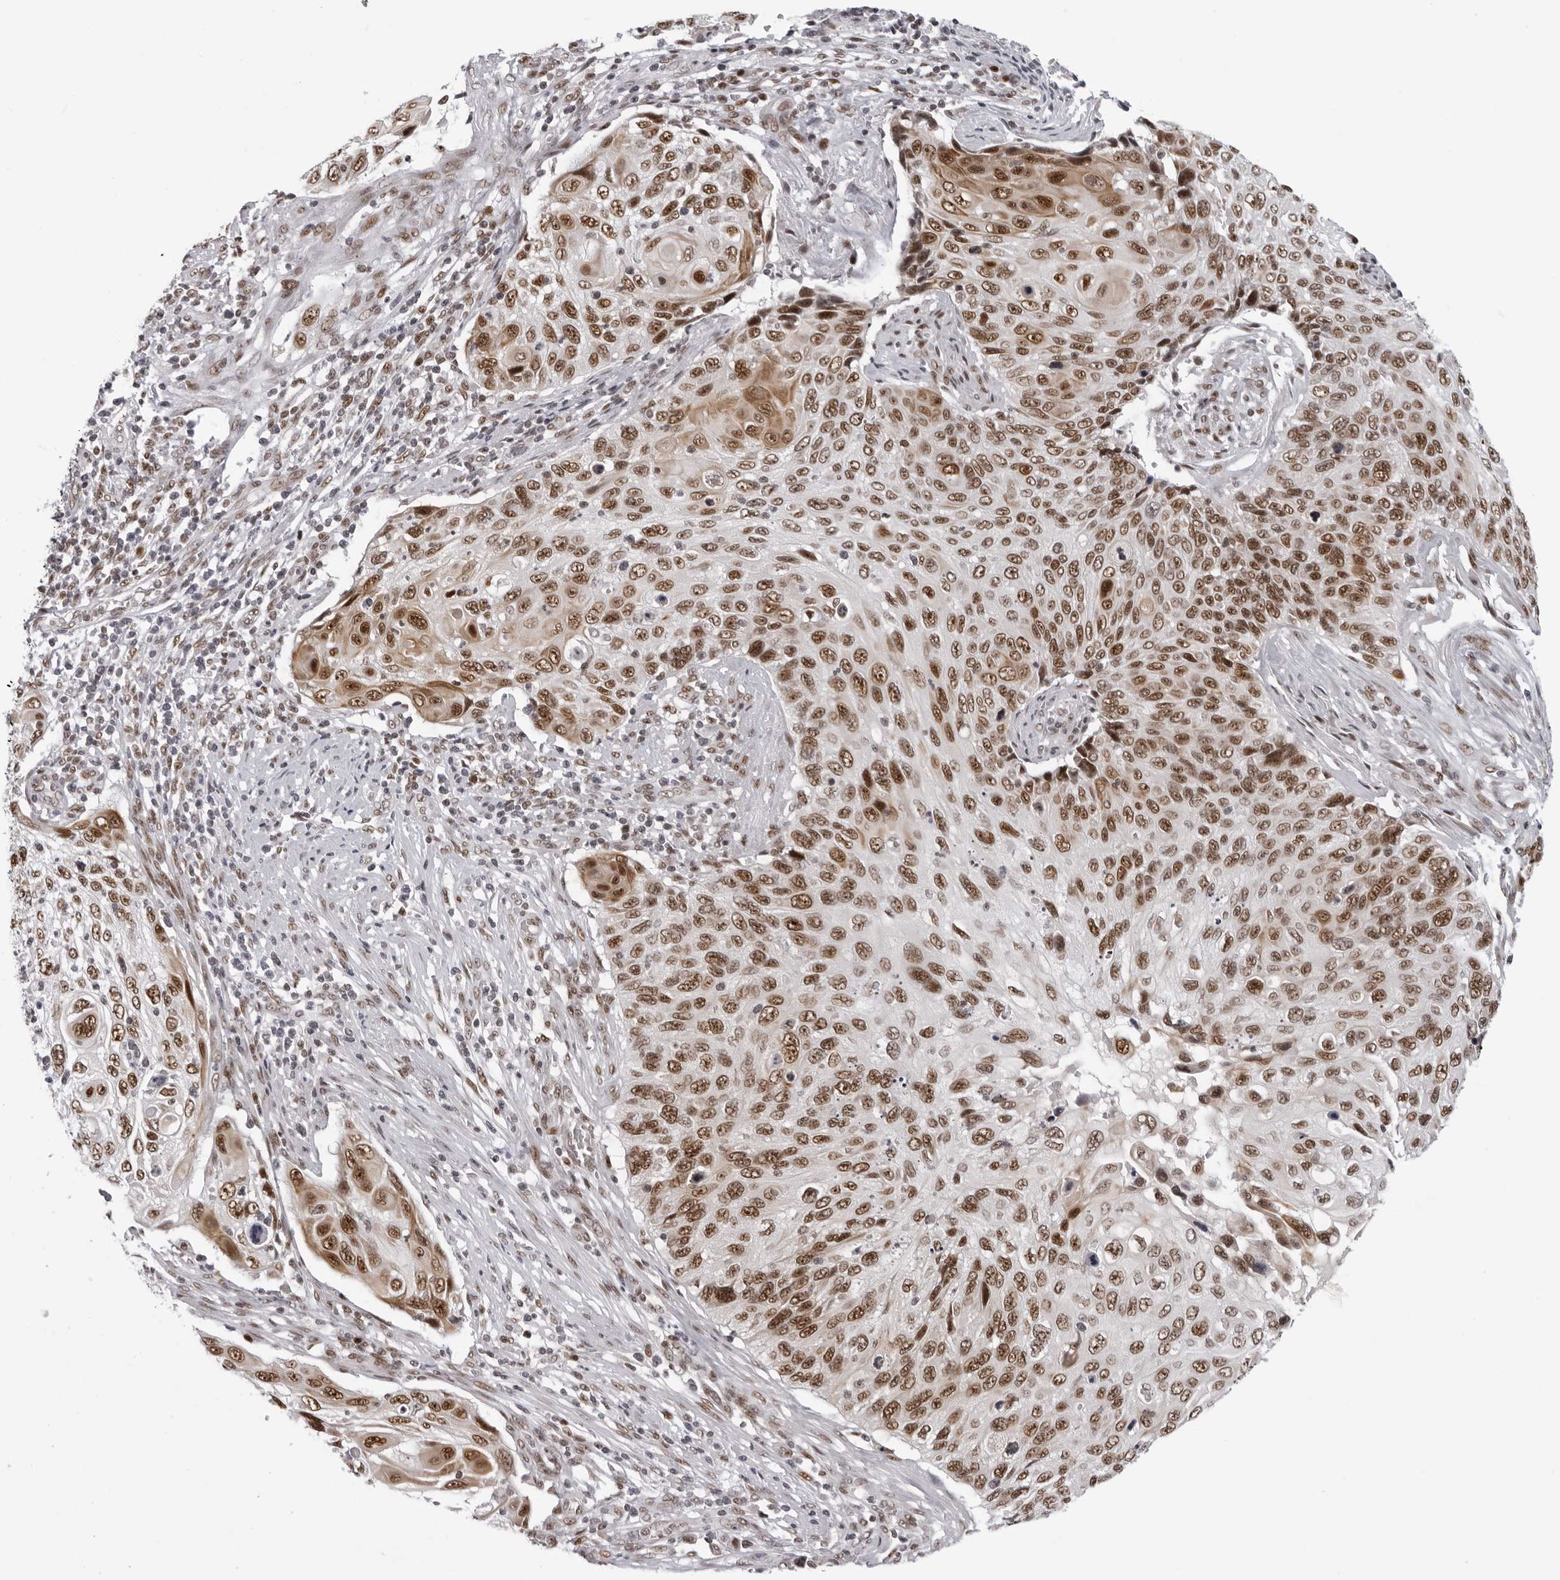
{"staining": {"intensity": "moderate", "quantity": ">75%", "location": "nuclear"}, "tissue": "cervical cancer", "cell_type": "Tumor cells", "image_type": "cancer", "snomed": [{"axis": "morphology", "description": "Squamous cell carcinoma, NOS"}, {"axis": "topography", "description": "Cervix"}], "caption": "Moderate nuclear protein positivity is present in about >75% of tumor cells in cervical cancer (squamous cell carcinoma).", "gene": "HEXIM2", "patient": {"sex": "female", "age": 70}}